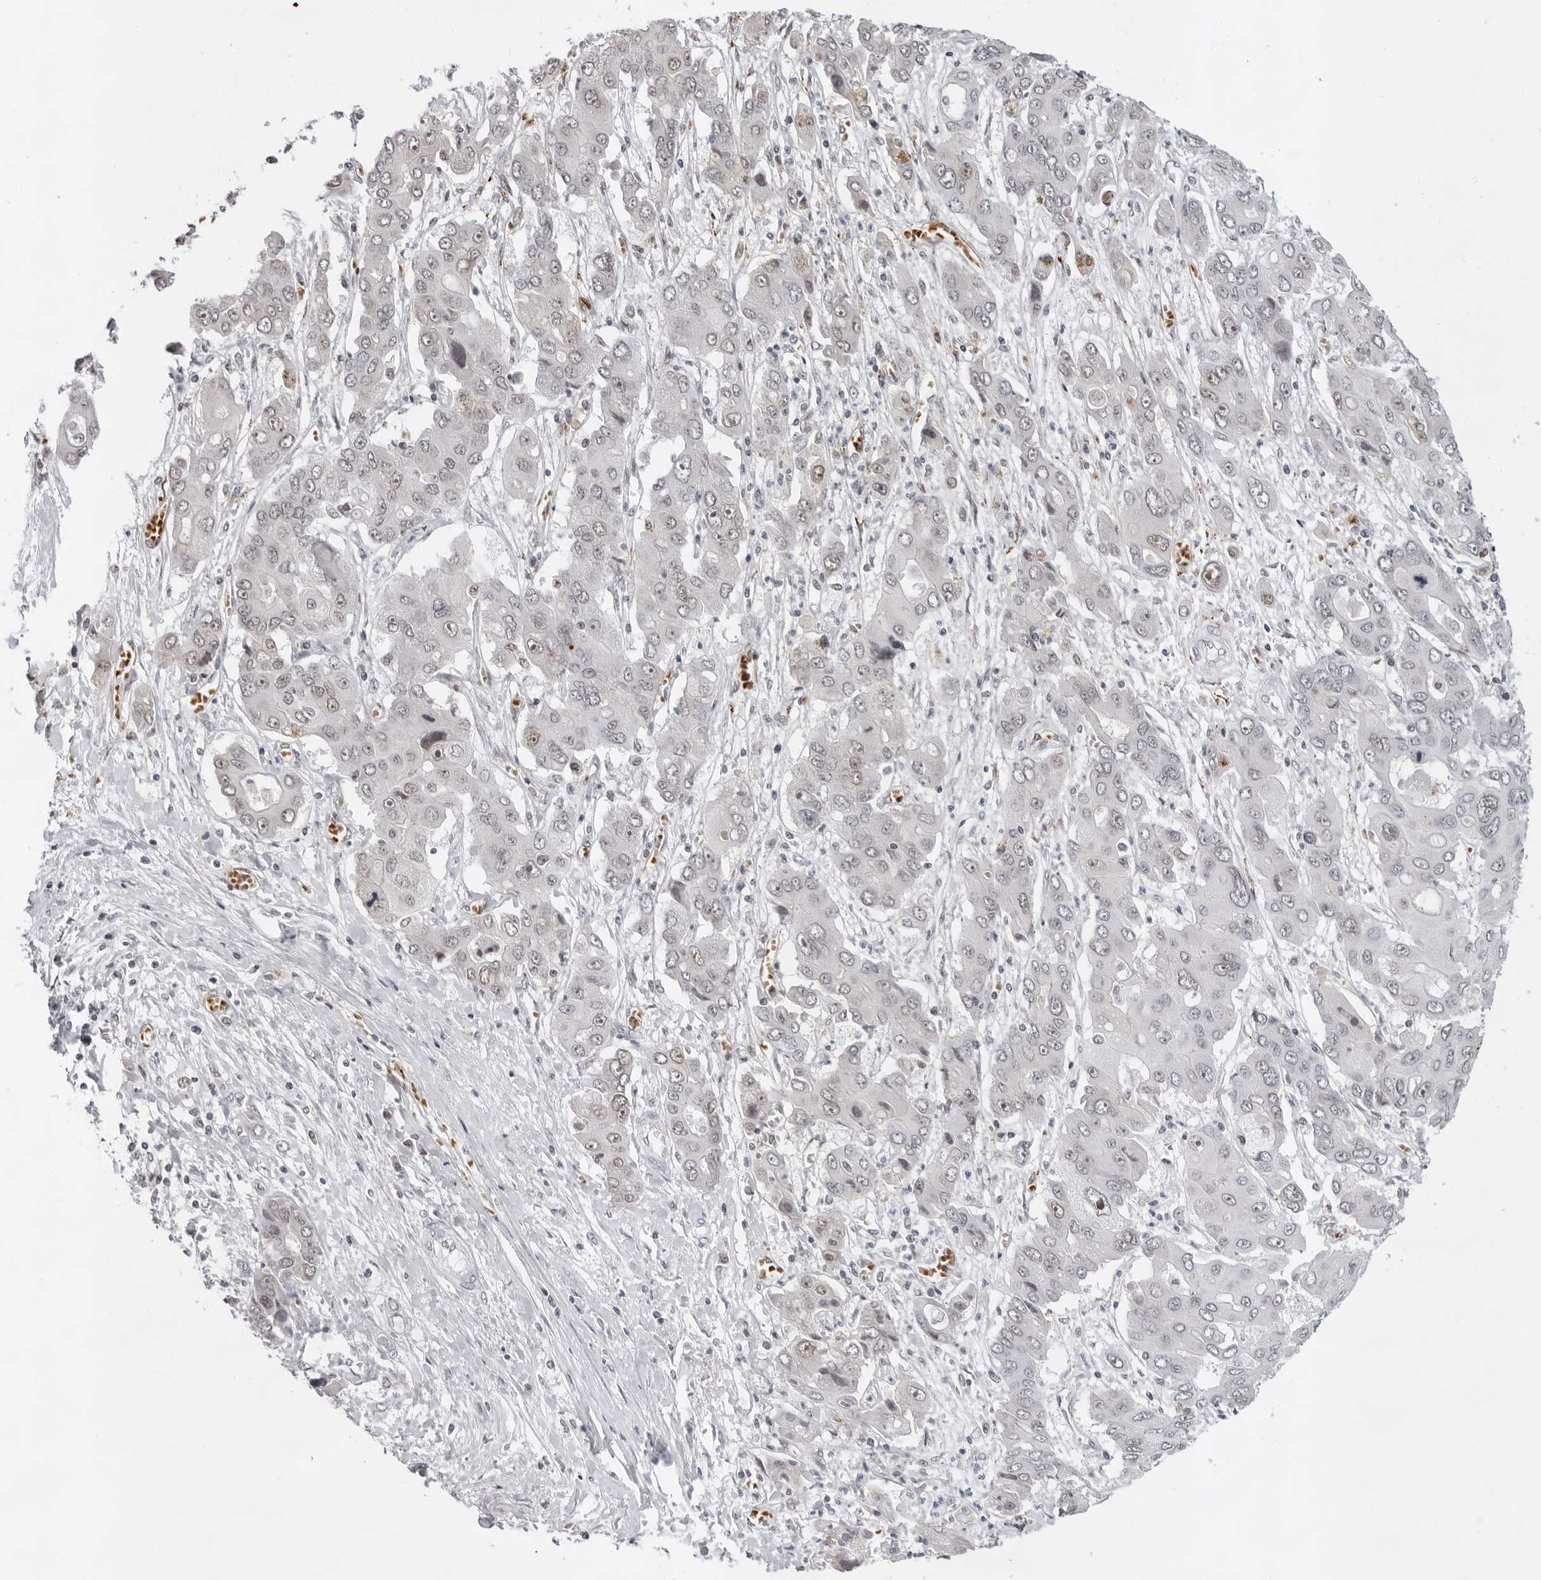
{"staining": {"intensity": "weak", "quantity": "25%-75%", "location": "nuclear"}, "tissue": "liver cancer", "cell_type": "Tumor cells", "image_type": "cancer", "snomed": [{"axis": "morphology", "description": "Cholangiocarcinoma"}, {"axis": "topography", "description": "Liver"}], "caption": "Immunohistochemical staining of human liver cholangiocarcinoma displays weak nuclear protein expression in approximately 25%-75% of tumor cells.", "gene": "USP1", "patient": {"sex": "male", "age": 67}}